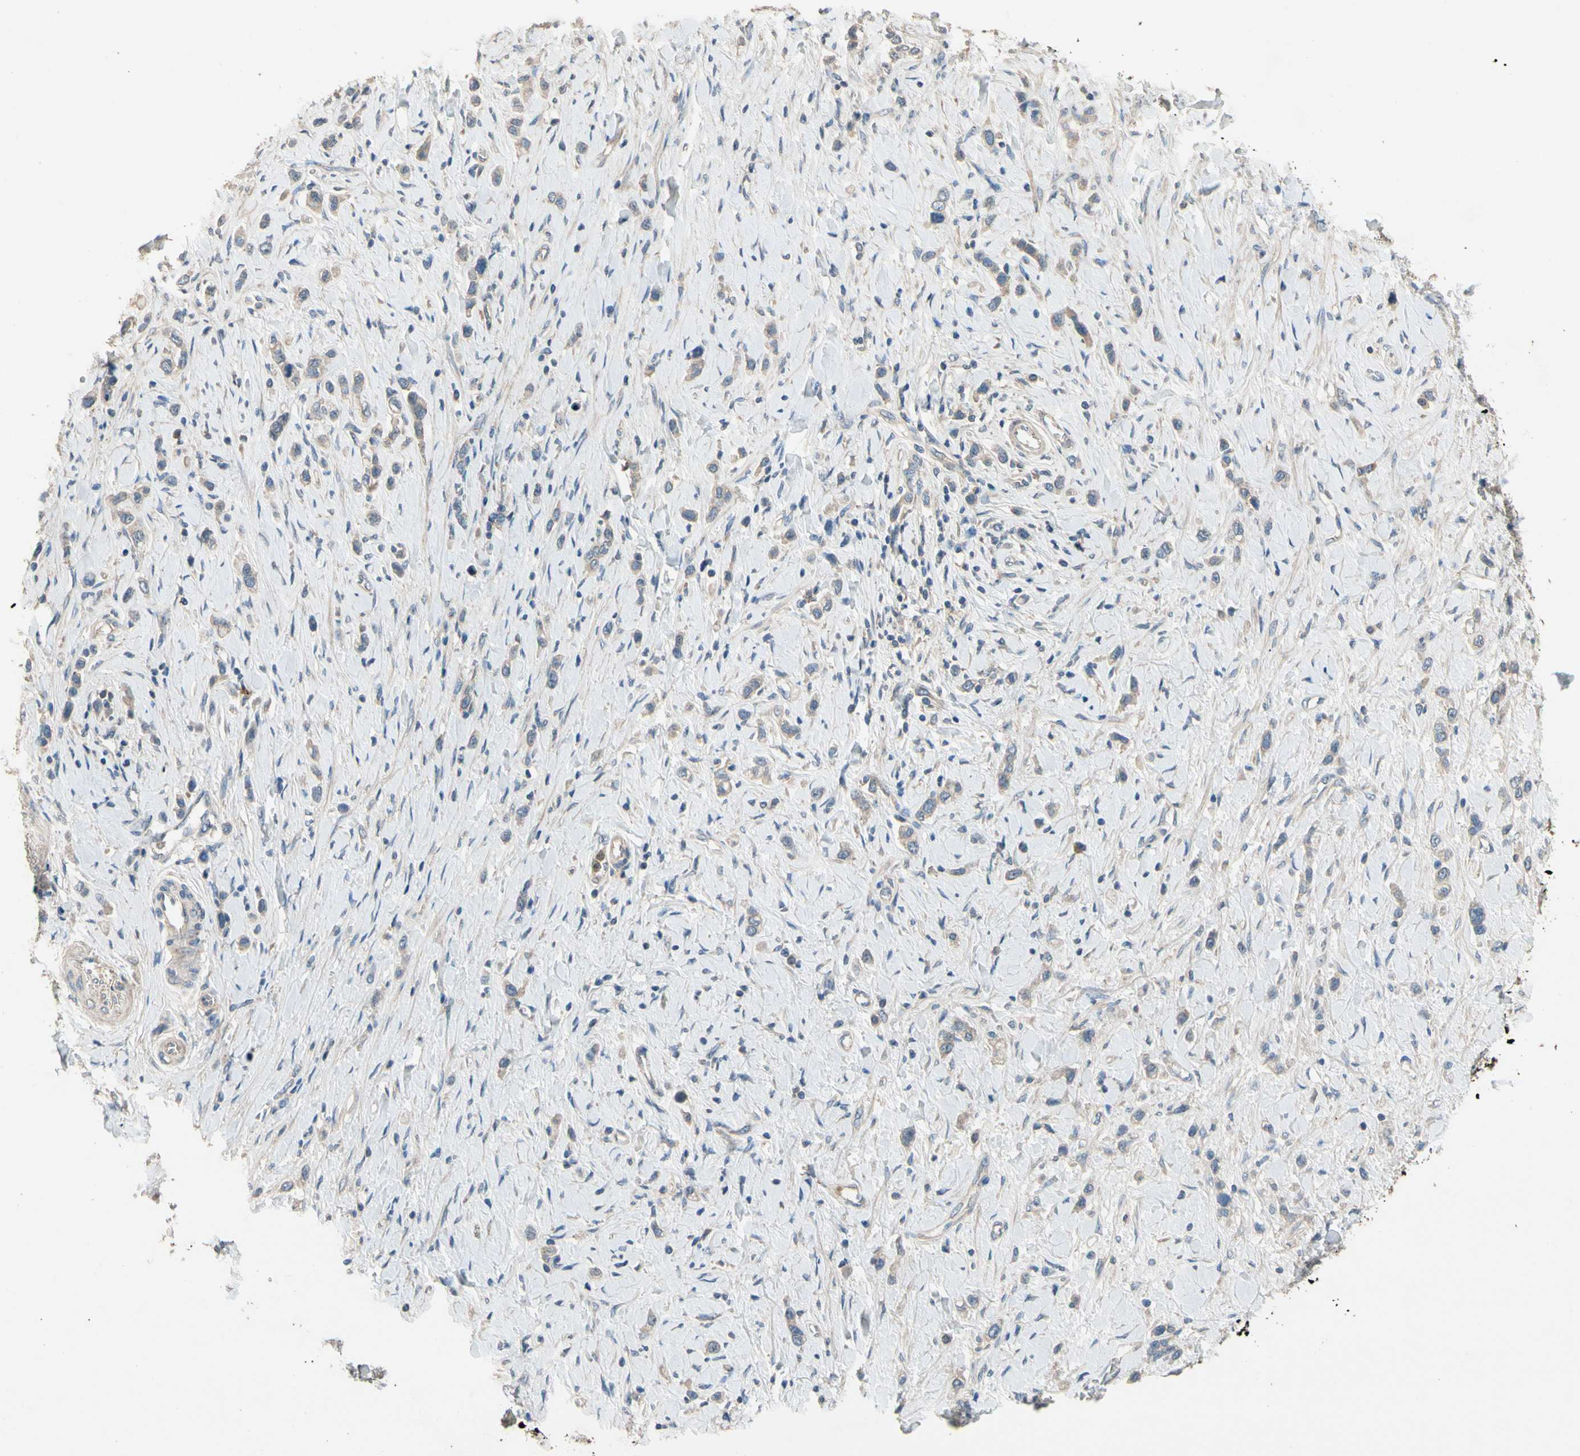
{"staining": {"intensity": "weak", "quantity": "25%-75%", "location": "cytoplasmic/membranous"}, "tissue": "stomach cancer", "cell_type": "Tumor cells", "image_type": "cancer", "snomed": [{"axis": "morphology", "description": "Normal tissue, NOS"}, {"axis": "morphology", "description": "Adenocarcinoma, NOS"}, {"axis": "topography", "description": "Stomach, upper"}, {"axis": "topography", "description": "Stomach"}], "caption": "Human adenocarcinoma (stomach) stained with a brown dye reveals weak cytoplasmic/membranous positive expression in approximately 25%-75% of tumor cells.", "gene": "SIGLEC5", "patient": {"sex": "female", "age": 65}}